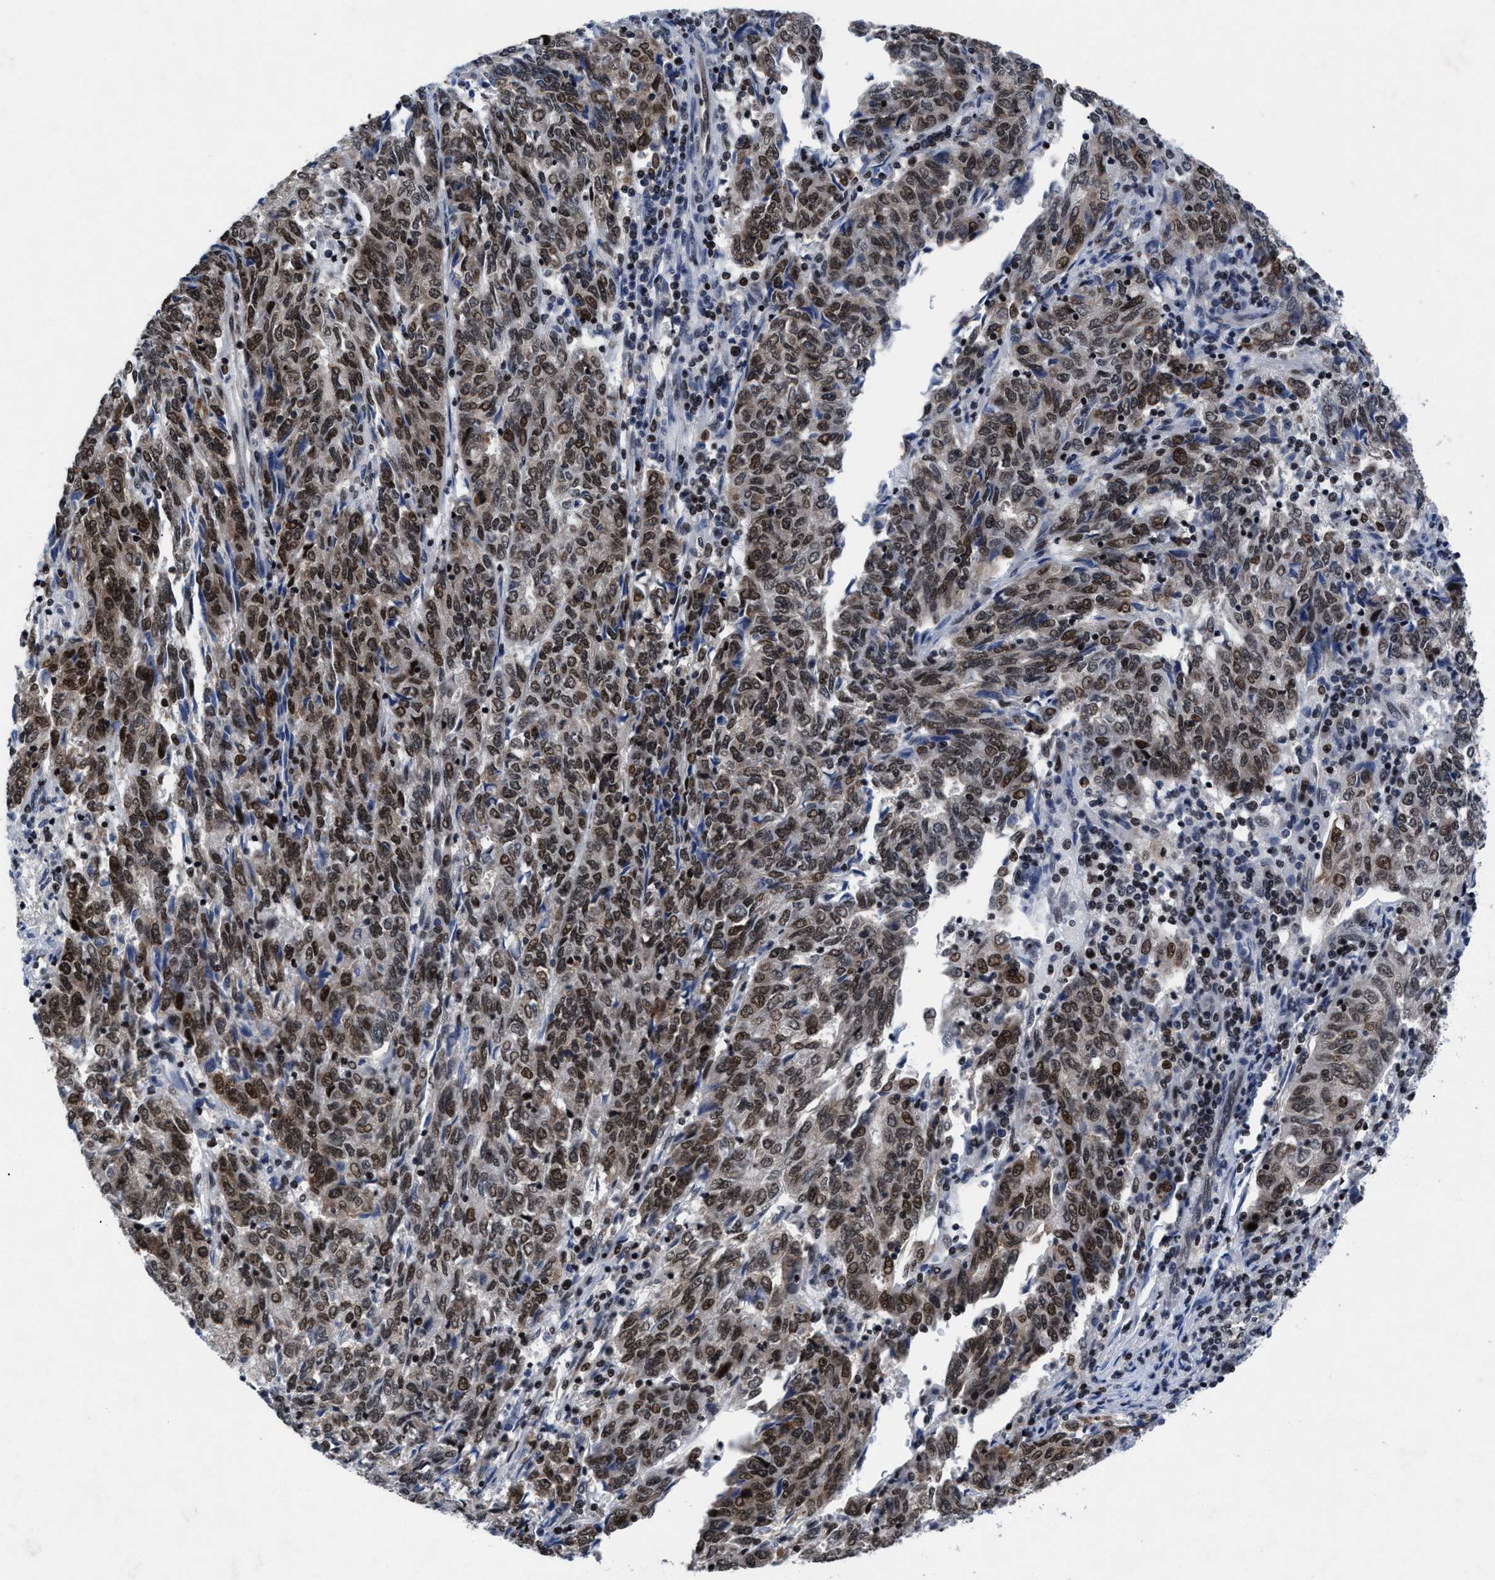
{"staining": {"intensity": "moderate", "quantity": ">75%", "location": "nuclear"}, "tissue": "endometrial cancer", "cell_type": "Tumor cells", "image_type": "cancer", "snomed": [{"axis": "morphology", "description": "Adenocarcinoma, NOS"}, {"axis": "topography", "description": "Endometrium"}], "caption": "Tumor cells reveal moderate nuclear expression in about >75% of cells in endometrial cancer. (DAB (3,3'-diaminobenzidine) = brown stain, brightfield microscopy at high magnification).", "gene": "WDR81", "patient": {"sex": "female", "age": 80}}